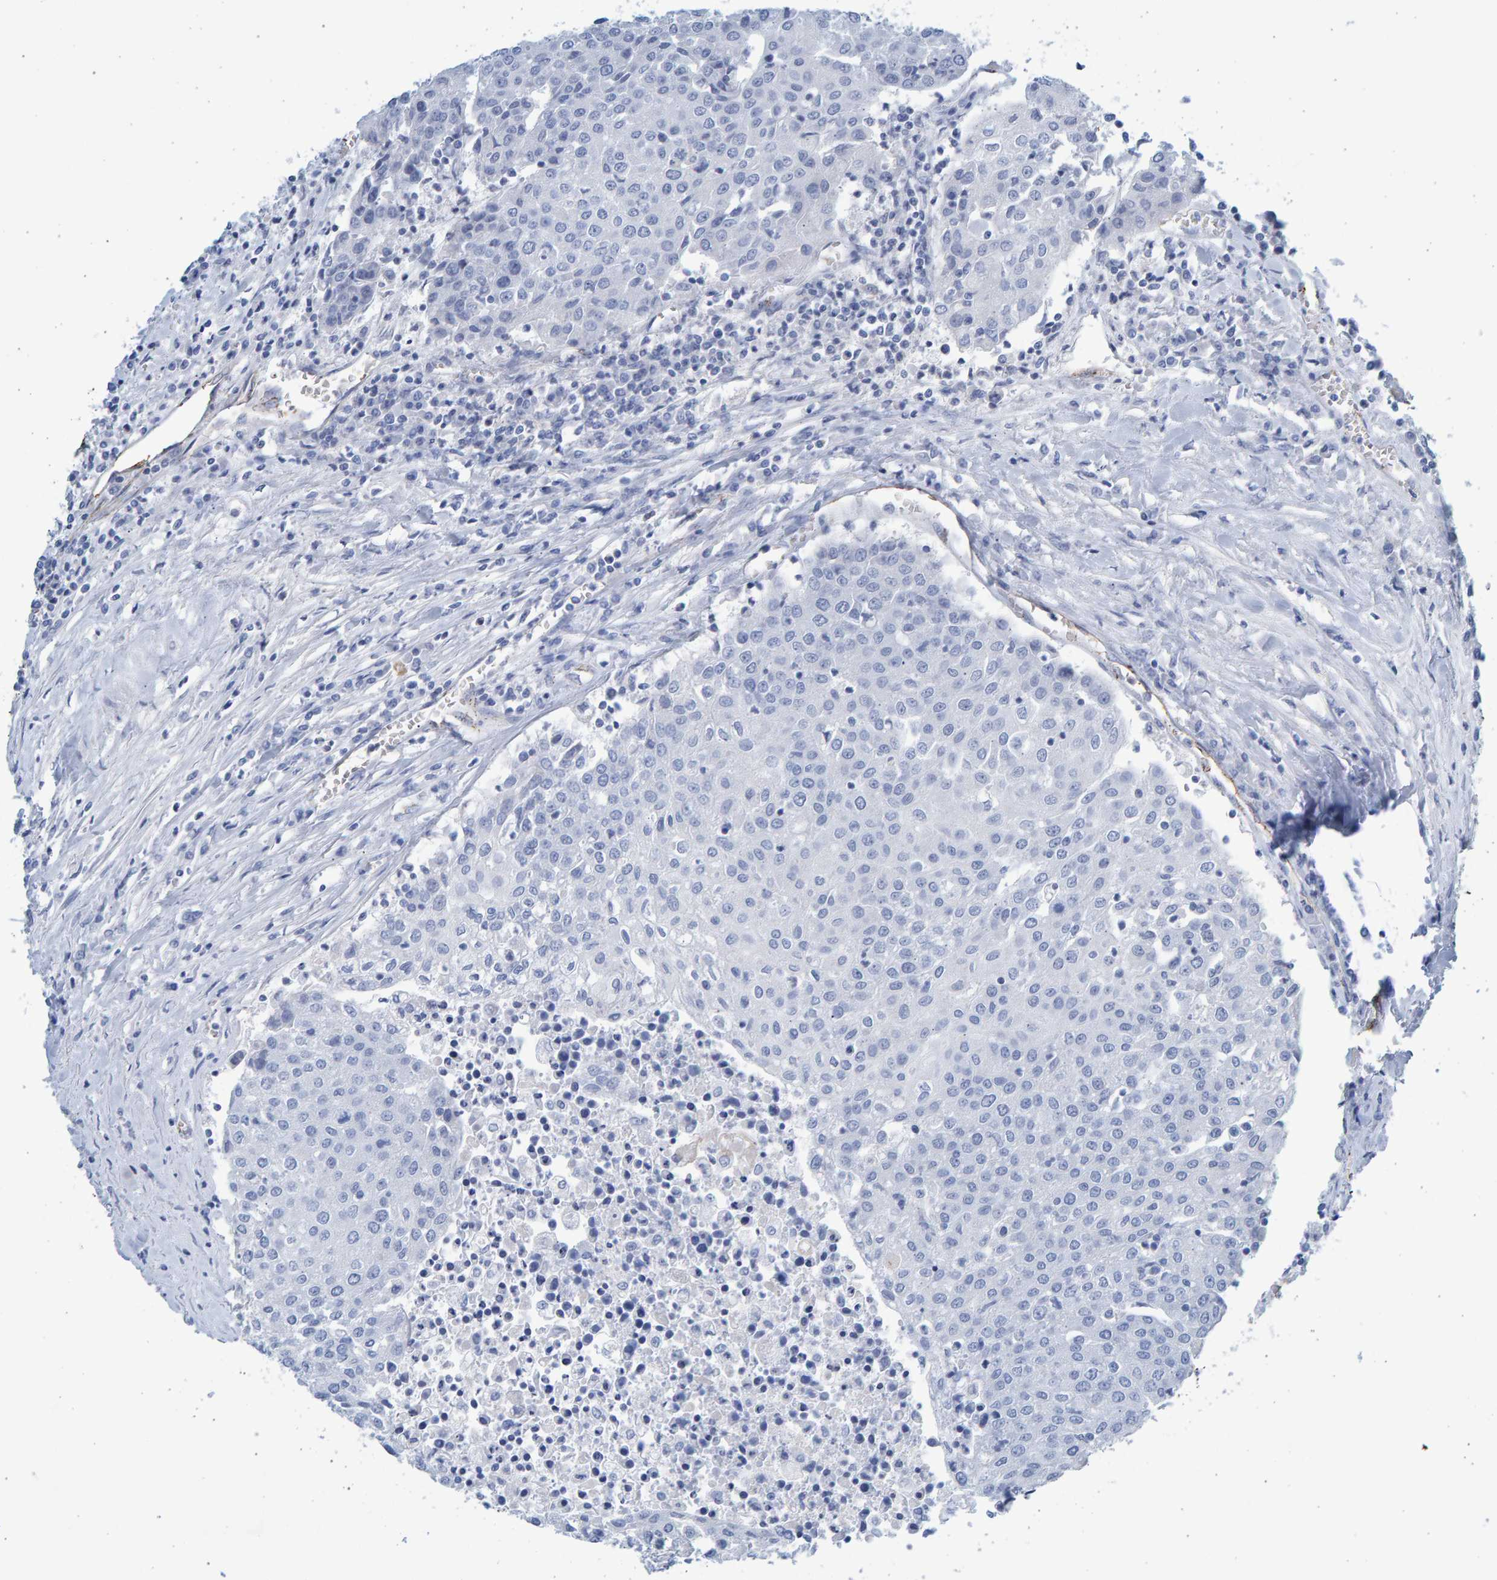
{"staining": {"intensity": "negative", "quantity": "none", "location": "none"}, "tissue": "urothelial cancer", "cell_type": "Tumor cells", "image_type": "cancer", "snomed": [{"axis": "morphology", "description": "Urothelial carcinoma, High grade"}, {"axis": "topography", "description": "Urinary bladder"}], "caption": "An image of human urothelial cancer is negative for staining in tumor cells.", "gene": "SLC34A3", "patient": {"sex": "female", "age": 85}}